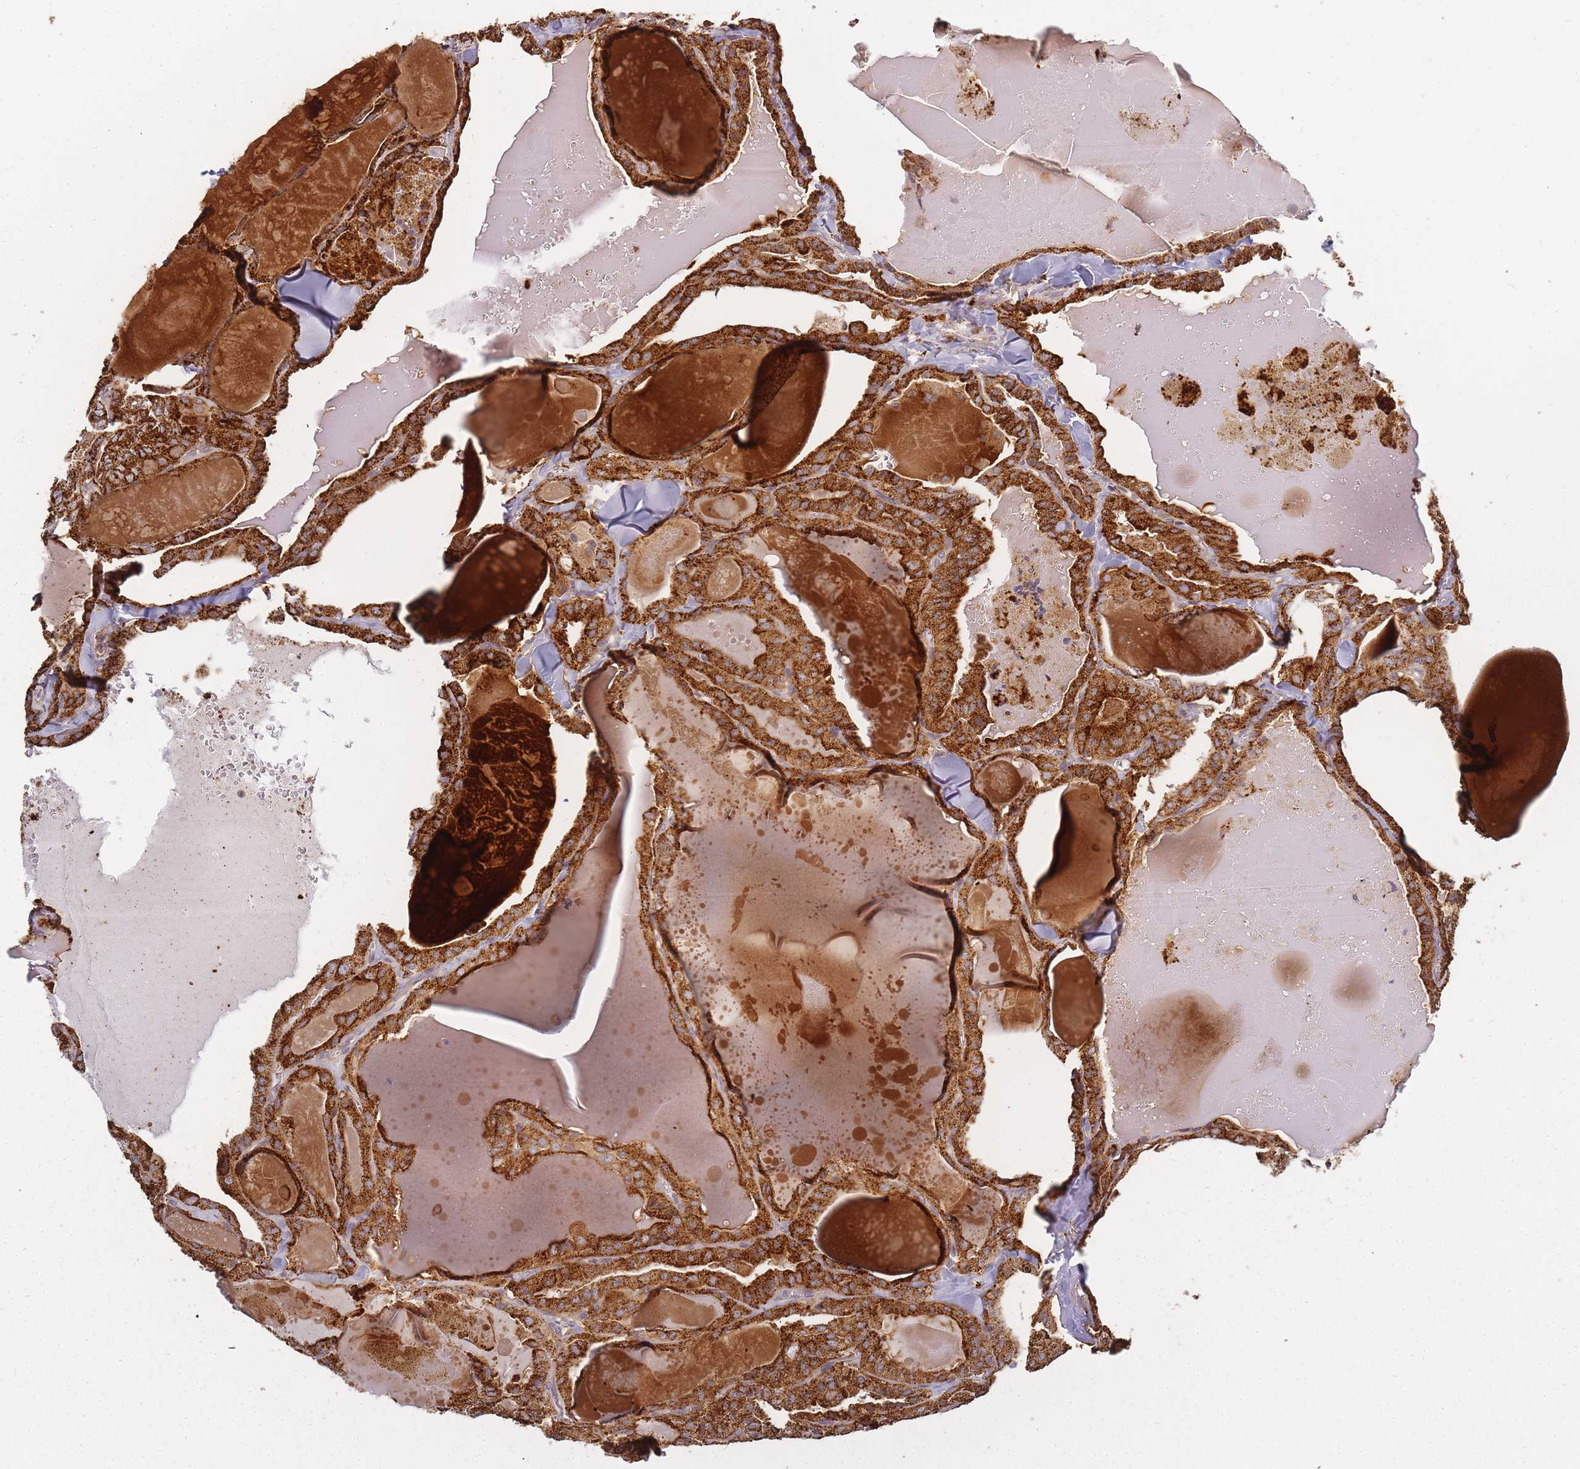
{"staining": {"intensity": "strong", "quantity": ">75%", "location": "cytoplasmic/membranous"}, "tissue": "thyroid cancer", "cell_type": "Tumor cells", "image_type": "cancer", "snomed": [{"axis": "morphology", "description": "Papillary adenocarcinoma, NOS"}, {"axis": "topography", "description": "Thyroid gland"}], "caption": "Human thyroid cancer stained for a protein (brown) shows strong cytoplasmic/membranous positive staining in about >75% of tumor cells.", "gene": "ATG5", "patient": {"sex": "male", "age": 52}}